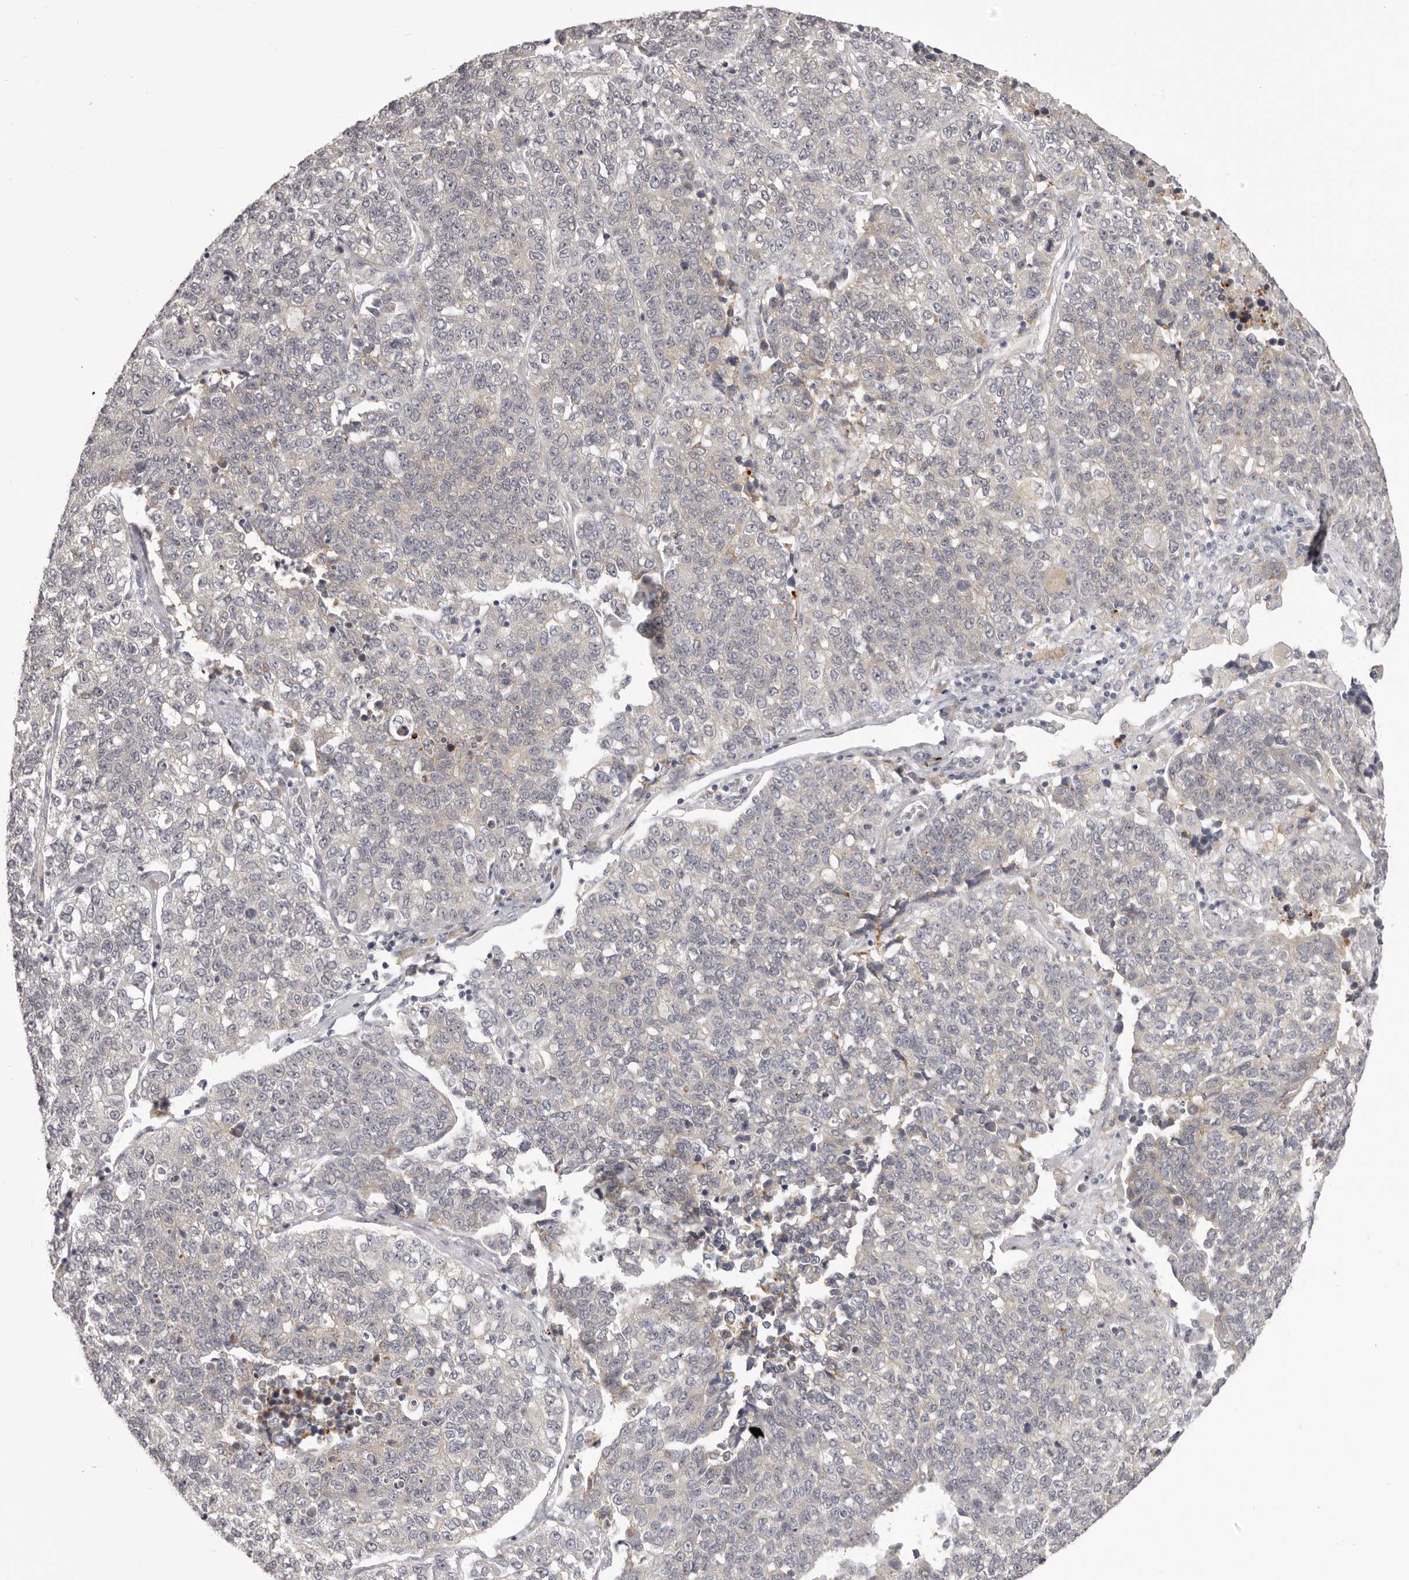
{"staining": {"intensity": "negative", "quantity": "none", "location": "none"}, "tissue": "lung cancer", "cell_type": "Tumor cells", "image_type": "cancer", "snomed": [{"axis": "morphology", "description": "Adenocarcinoma, NOS"}, {"axis": "topography", "description": "Lung"}], "caption": "Immunohistochemistry histopathology image of neoplastic tissue: human adenocarcinoma (lung) stained with DAB exhibits no significant protein positivity in tumor cells. (DAB immunohistochemistry visualized using brightfield microscopy, high magnification).", "gene": "OTUD3", "patient": {"sex": "male", "age": 49}}